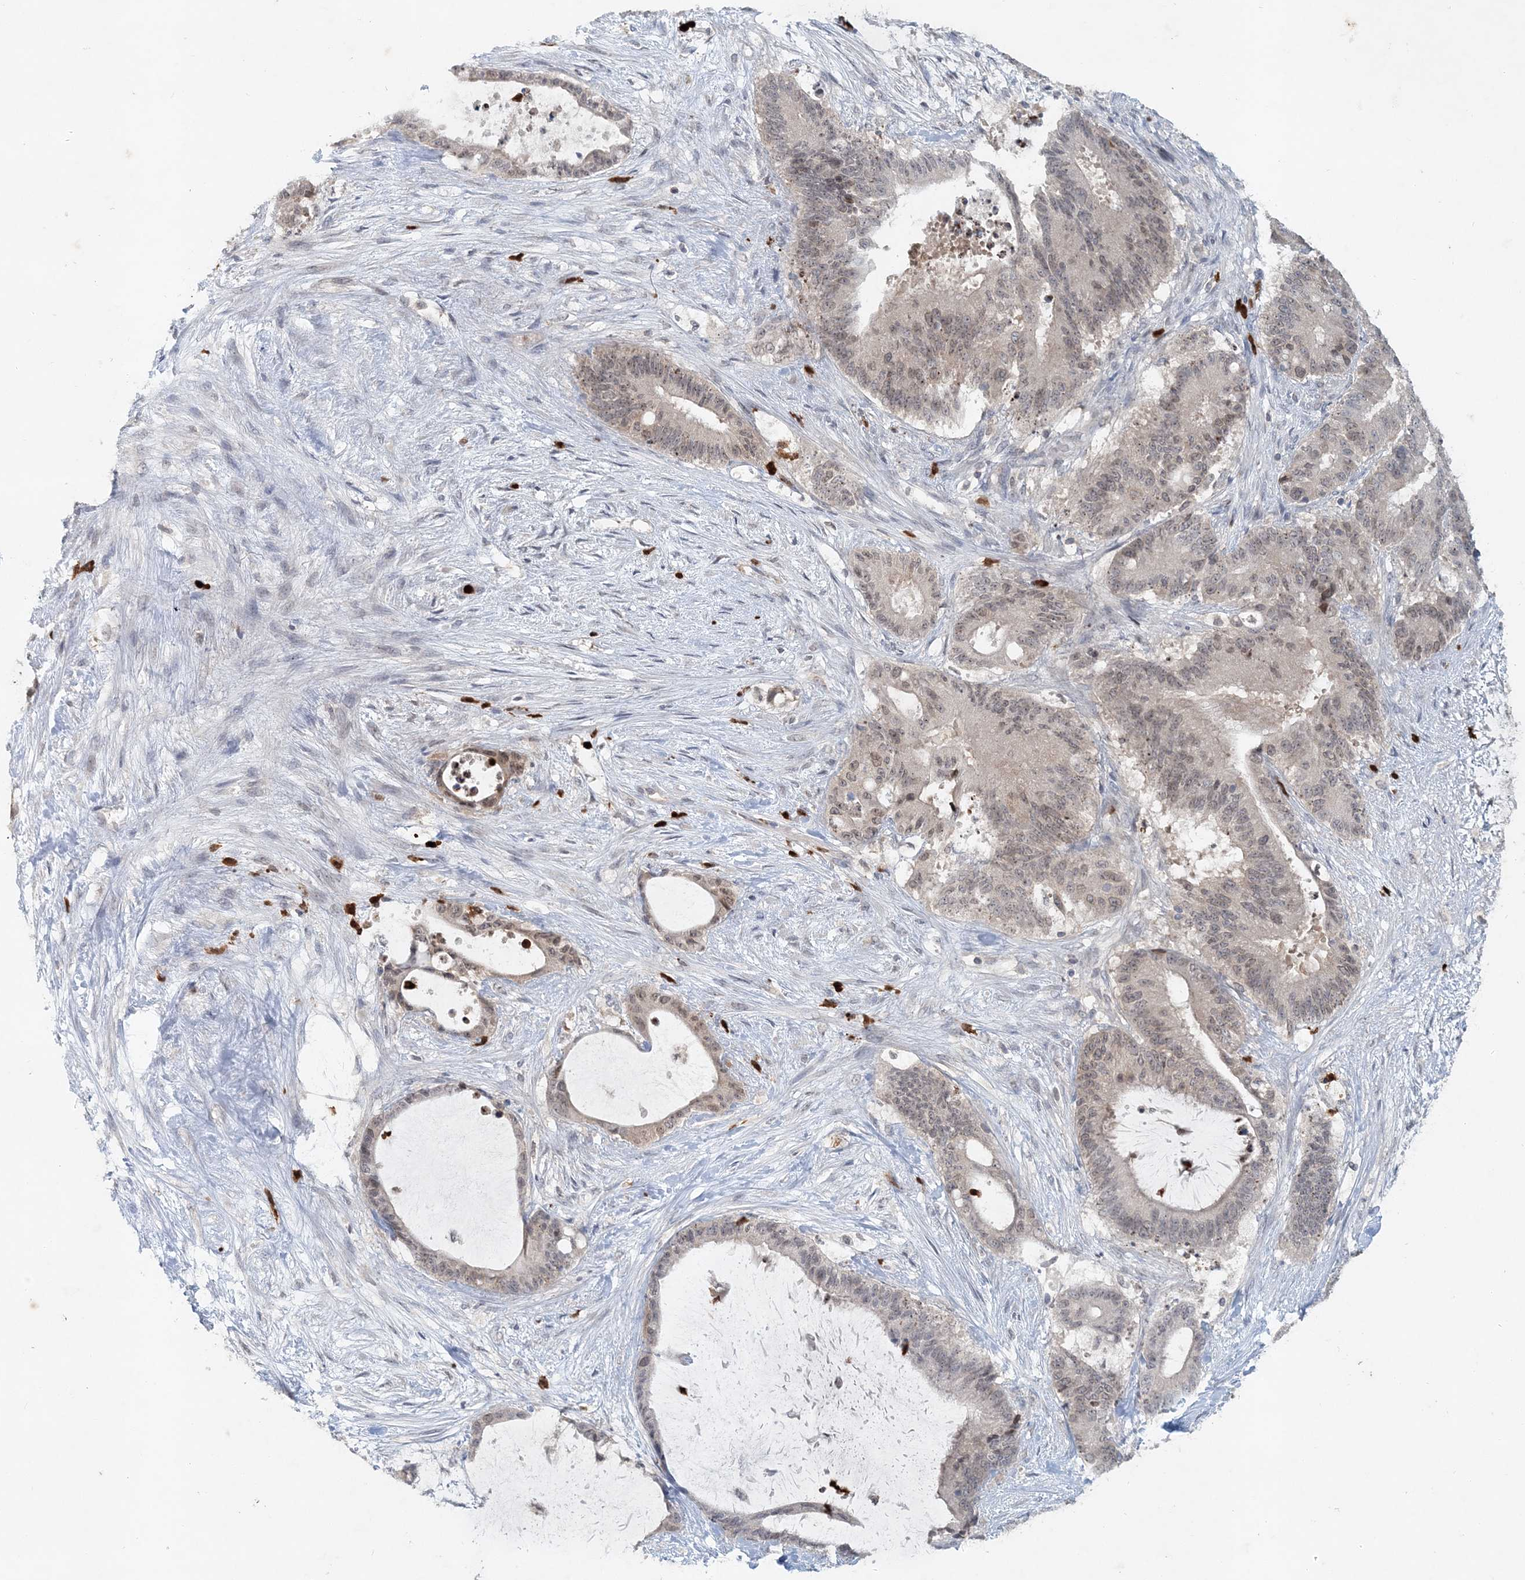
{"staining": {"intensity": "weak", "quantity": "<25%", "location": "nuclear"}, "tissue": "liver cancer", "cell_type": "Tumor cells", "image_type": "cancer", "snomed": [{"axis": "morphology", "description": "Normal tissue, NOS"}, {"axis": "morphology", "description": "Cholangiocarcinoma"}, {"axis": "topography", "description": "Liver"}, {"axis": "topography", "description": "Peripheral nerve tissue"}], "caption": "The photomicrograph shows no staining of tumor cells in liver cancer.", "gene": "NUP54", "patient": {"sex": "female", "age": 73}}